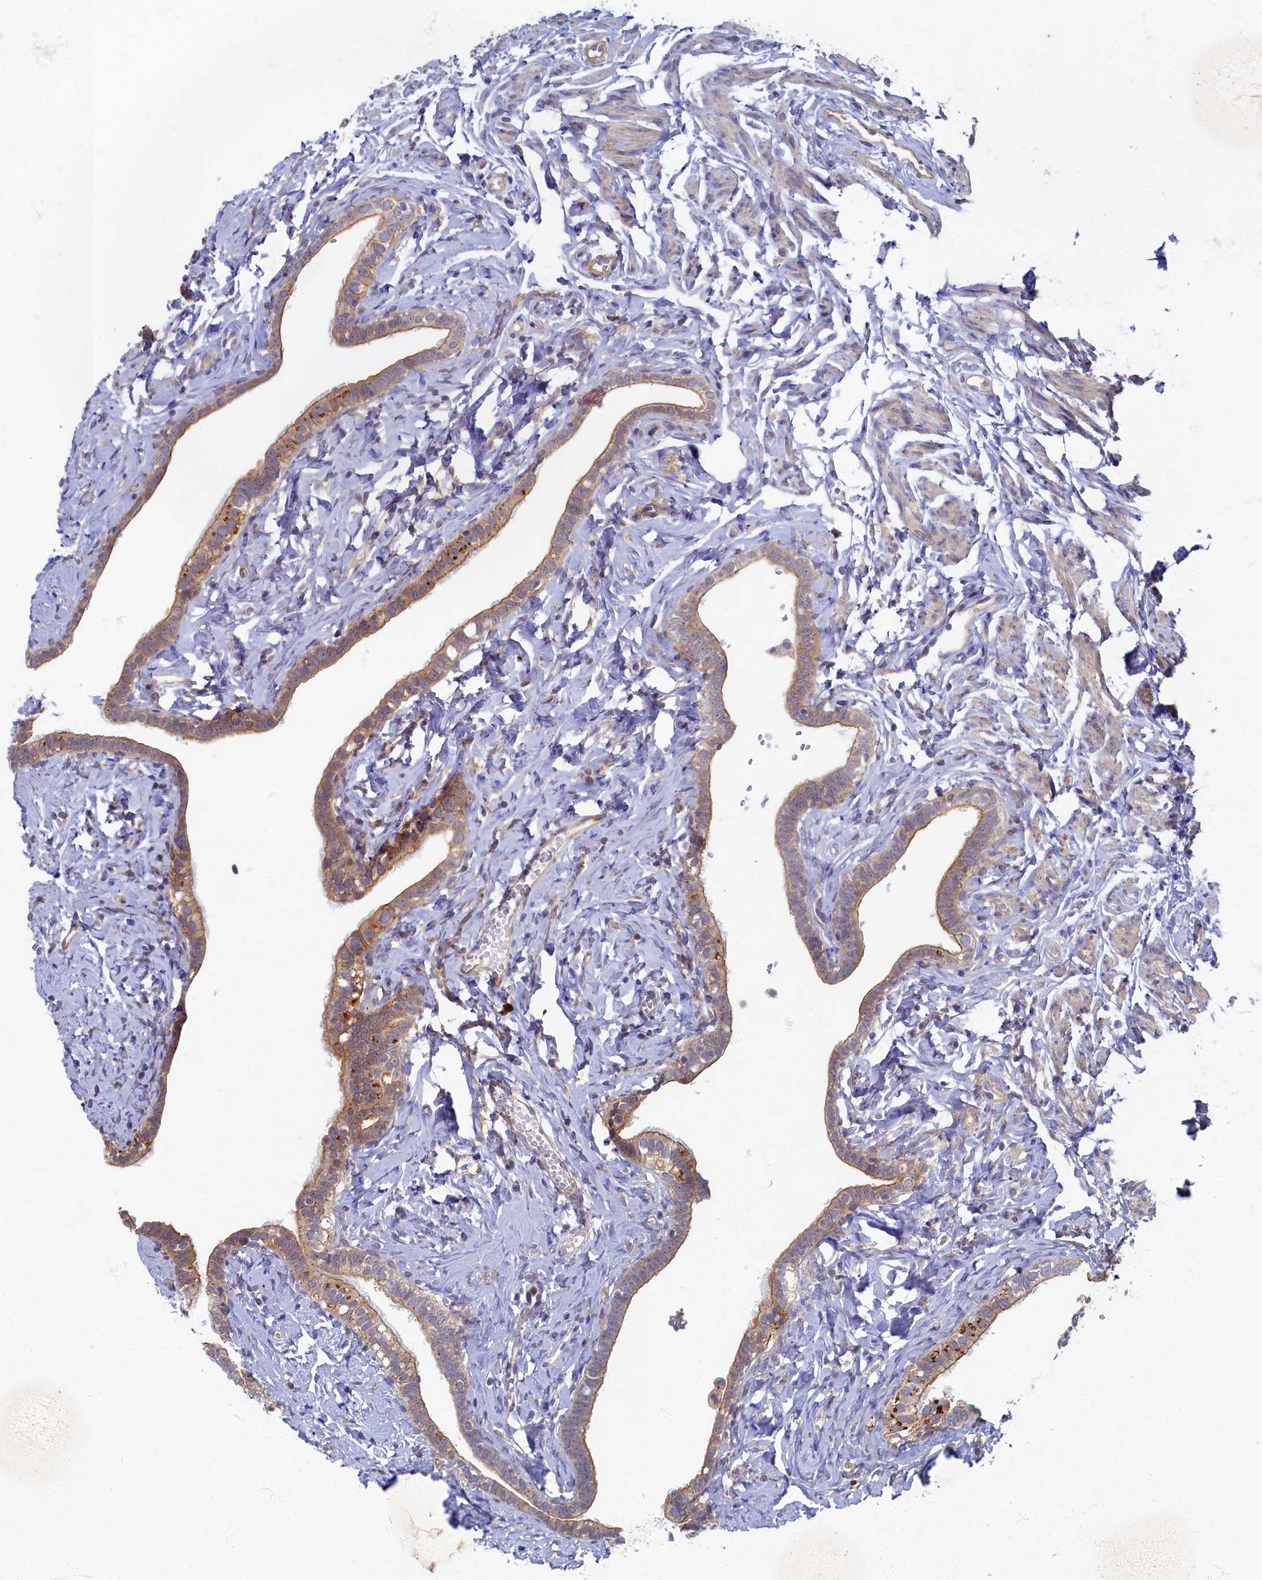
{"staining": {"intensity": "moderate", "quantity": ">75%", "location": "cytoplasmic/membranous"}, "tissue": "fallopian tube", "cell_type": "Glandular cells", "image_type": "normal", "snomed": [{"axis": "morphology", "description": "Normal tissue, NOS"}, {"axis": "topography", "description": "Fallopian tube"}], "caption": "IHC of unremarkable fallopian tube displays medium levels of moderate cytoplasmic/membranous positivity in approximately >75% of glandular cells. (brown staining indicates protein expression, while blue staining denotes nuclei).", "gene": "PSMG2", "patient": {"sex": "female", "age": 66}}